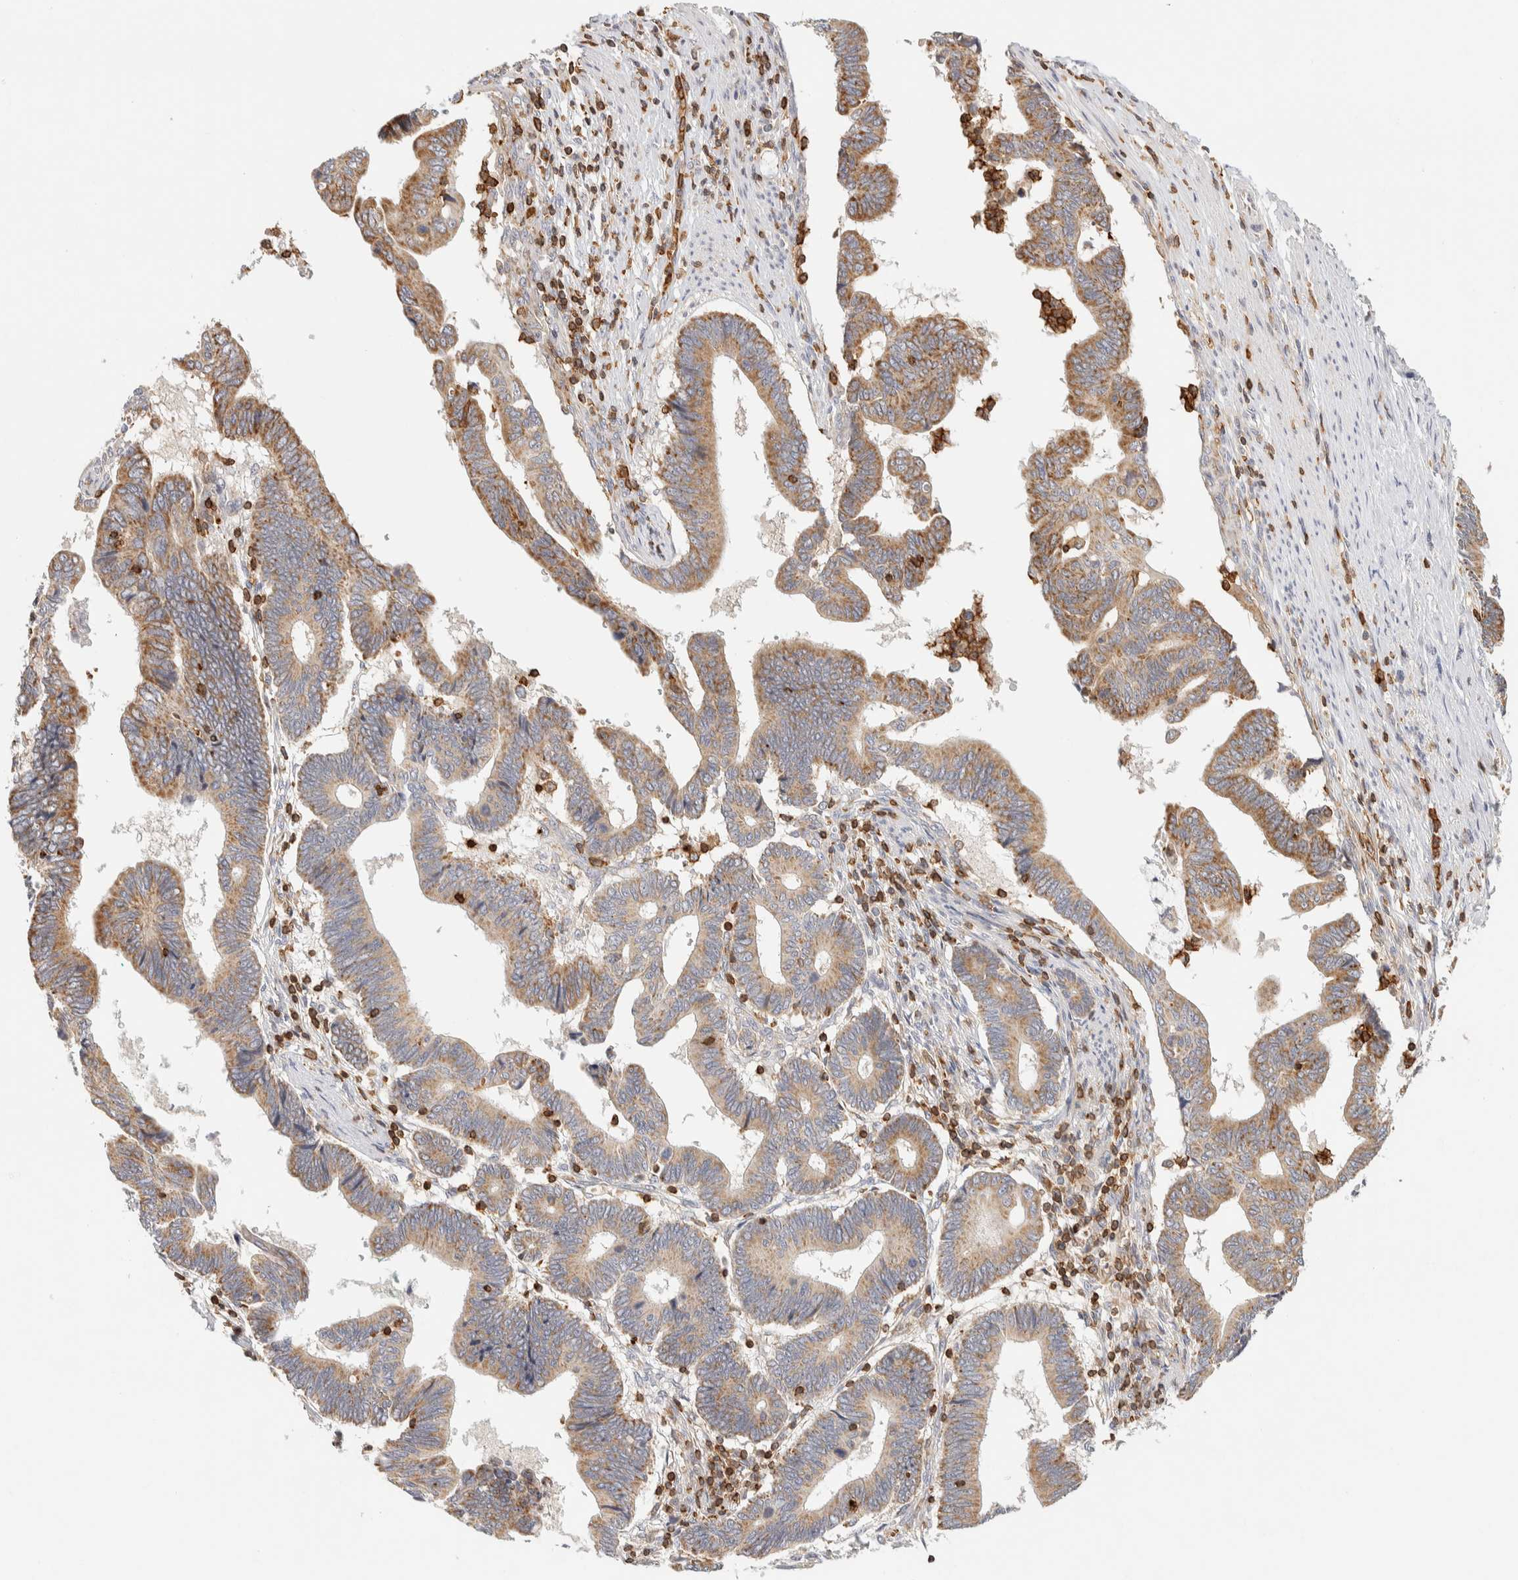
{"staining": {"intensity": "strong", "quantity": ">75%", "location": "cytoplasmic/membranous"}, "tissue": "pancreatic cancer", "cell_type": "Tumor cells", "image_type": "cancer", "snomed": [{"axis": "morphology", "description": "Adenocarcinoma, NOS"}, {"axis": "topography", "description": "Pancreas"}], "caption": "Protein analysis of adenocarcinoma (pancreatic) tissue exhibits strong cytoplasmic/membranous expression in about >75% of tumor cells.", "gene": "RUNDC1", "patient": {"sex": "female", "age": 70}}